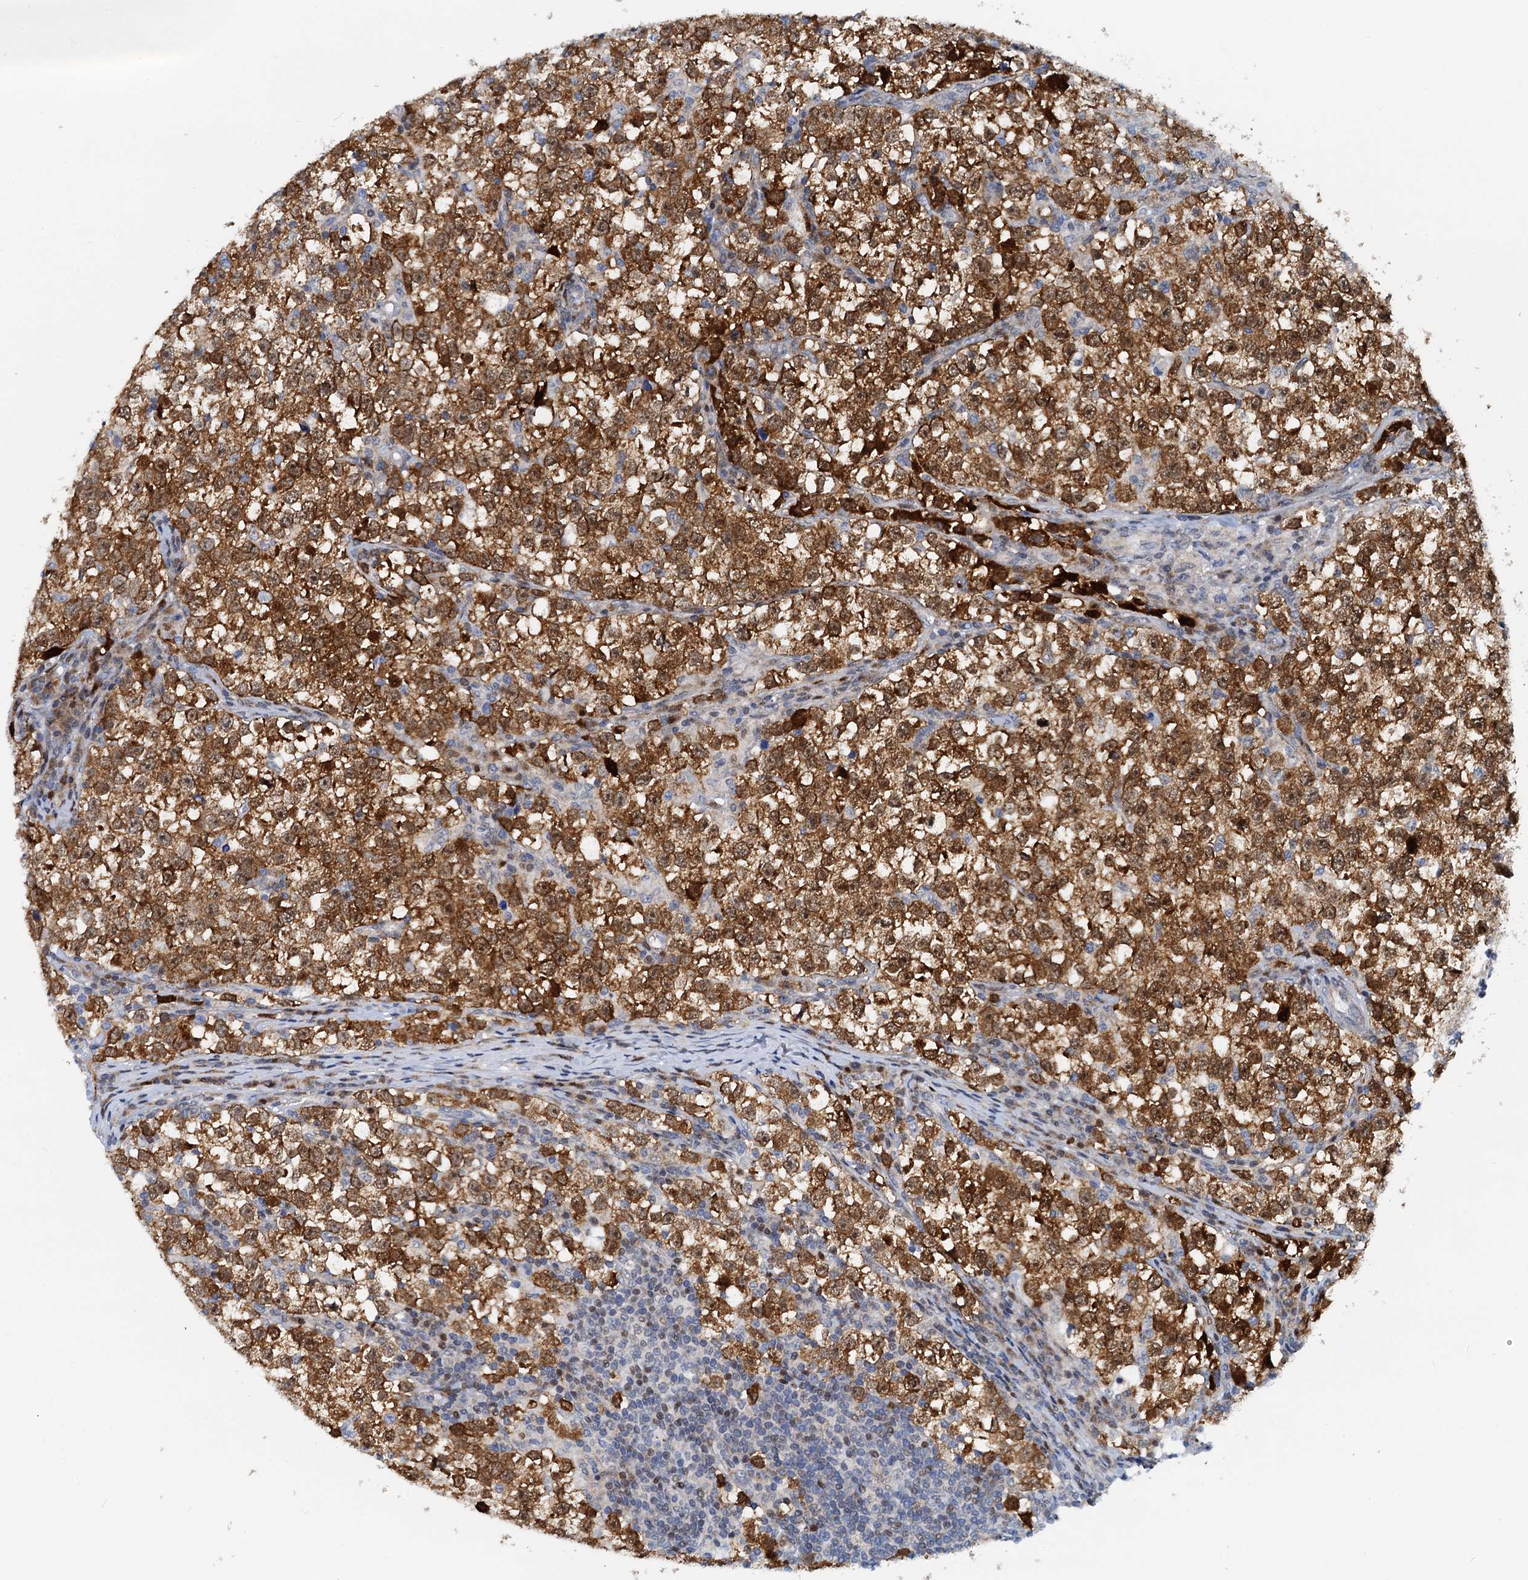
{"staining": {"intensity": "strong", "quantity": ">75%", "location": "cytoplasmic/membranous,nuclear"}, "tissue": "testis cancer", "cell_type": "Tumor cells", "image_type": "cancer", "snomed": [{"axis": "morphology", "description": "Normal tissue, NOS"}, {"axis": "morphology", "description": "Seminoma, NOS"}, {"axis": "topography", "description": "Testis"}], "caption": "A brown stain highlights strong cytoplasmic/membranous and nuclear expression of a protein in human seminoma (testis) tumor cells.", "gene": "PTGES3", "patient": {"sex": "male", "age": 43}}